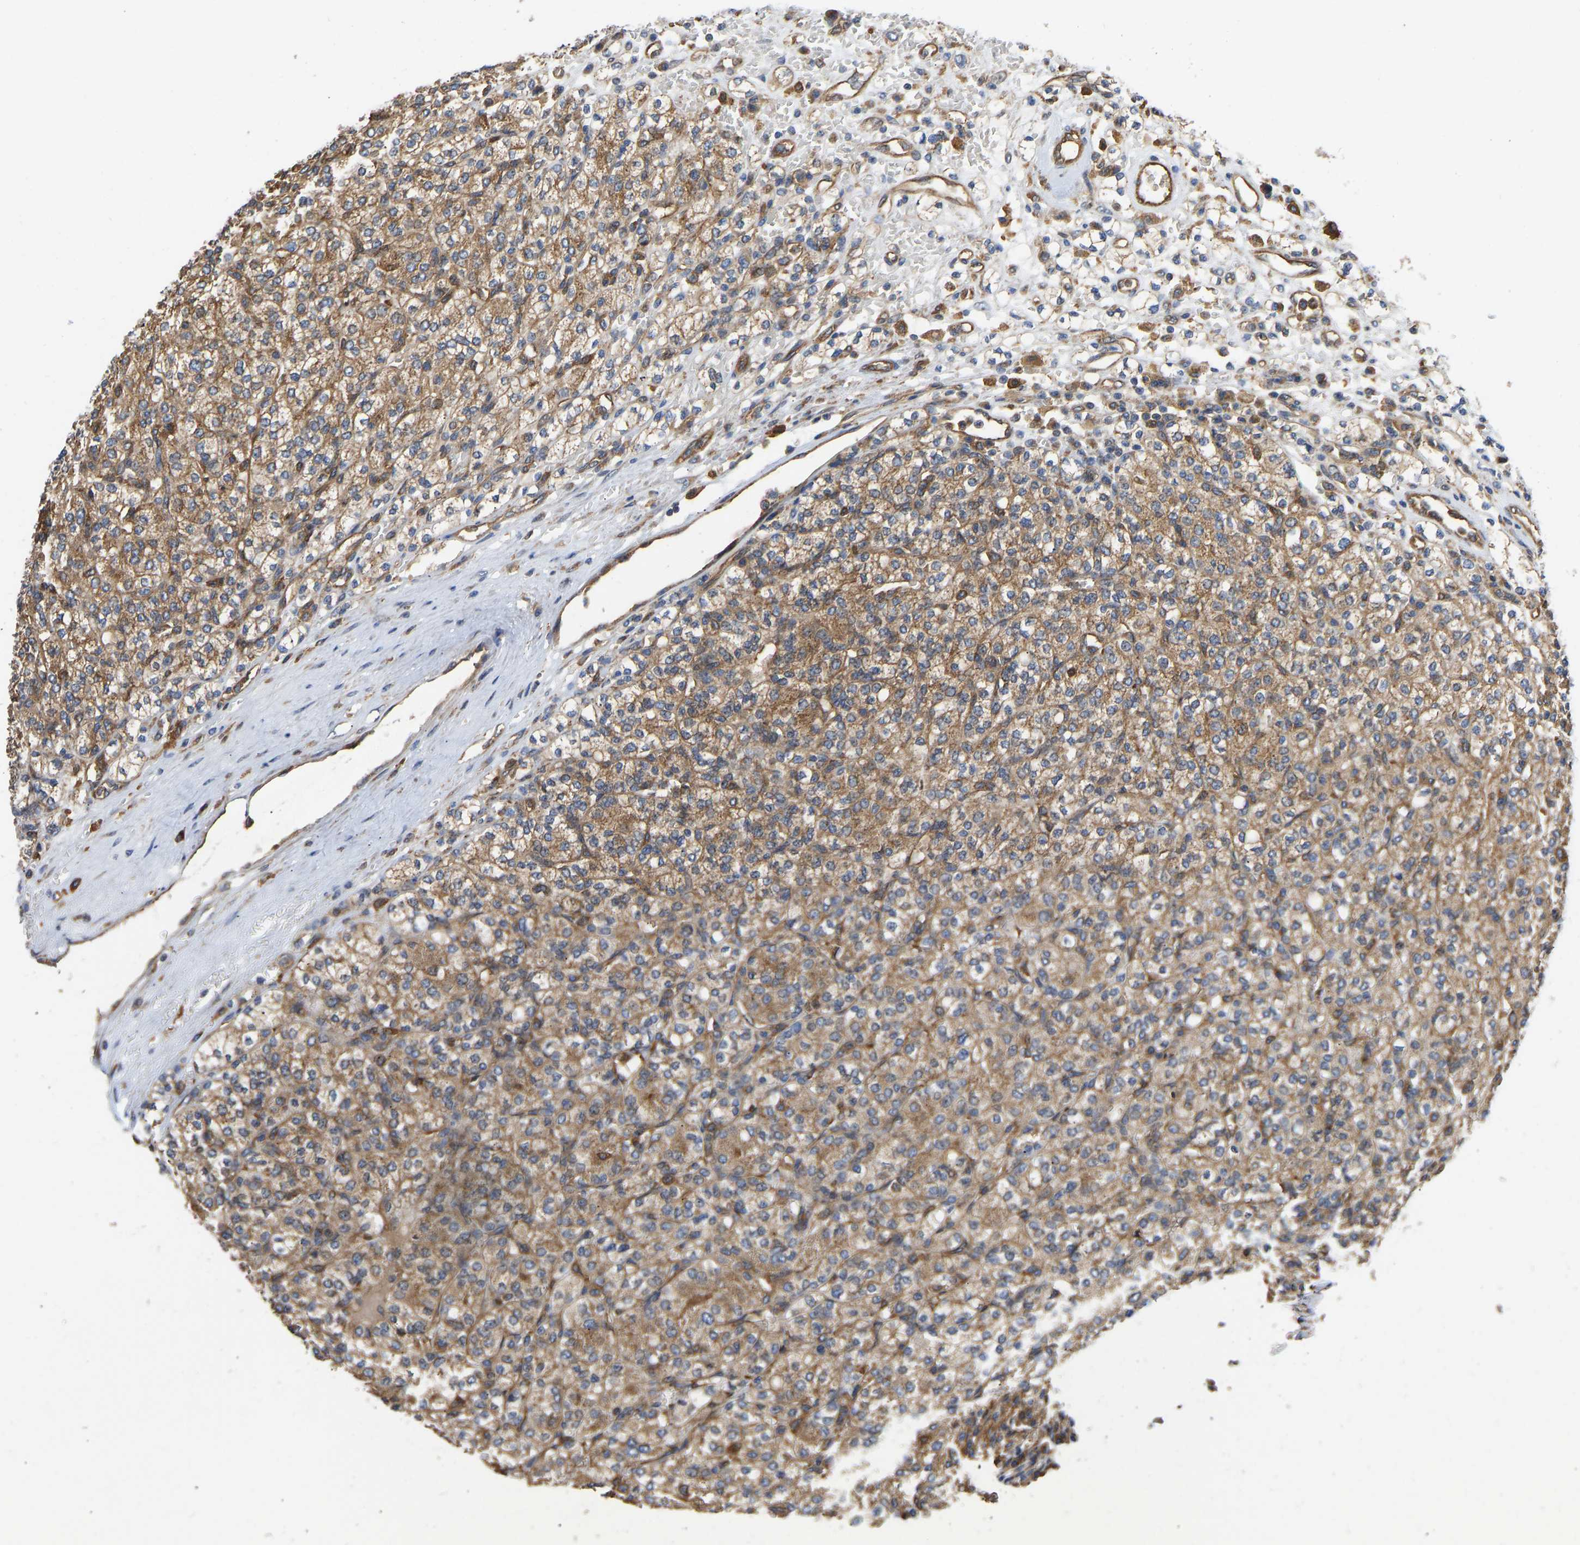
{"staining": {"intensity": "moderate", "quantity": ">75%", "location": "cytoplasmic/membranous"}, "tissue": "renal cancer", "cell_type": "Tumor cells", "image_type": "cancer", "snomed": [{"axis": "morphology", "description": "Adenocarcinoma, NOS"}, {"axis": "topography", "description": "Kidney"}], "caption": "Protein expression analysis of renal cancer (adenocarcinoma) reveals moderate cytoplasmic/membranous staining in about >75% of tumor cells. (IHC, brightfield microscopy, high magnification).", "gene": "FLNB", "patient": {"sex": "male", "age": 77}}